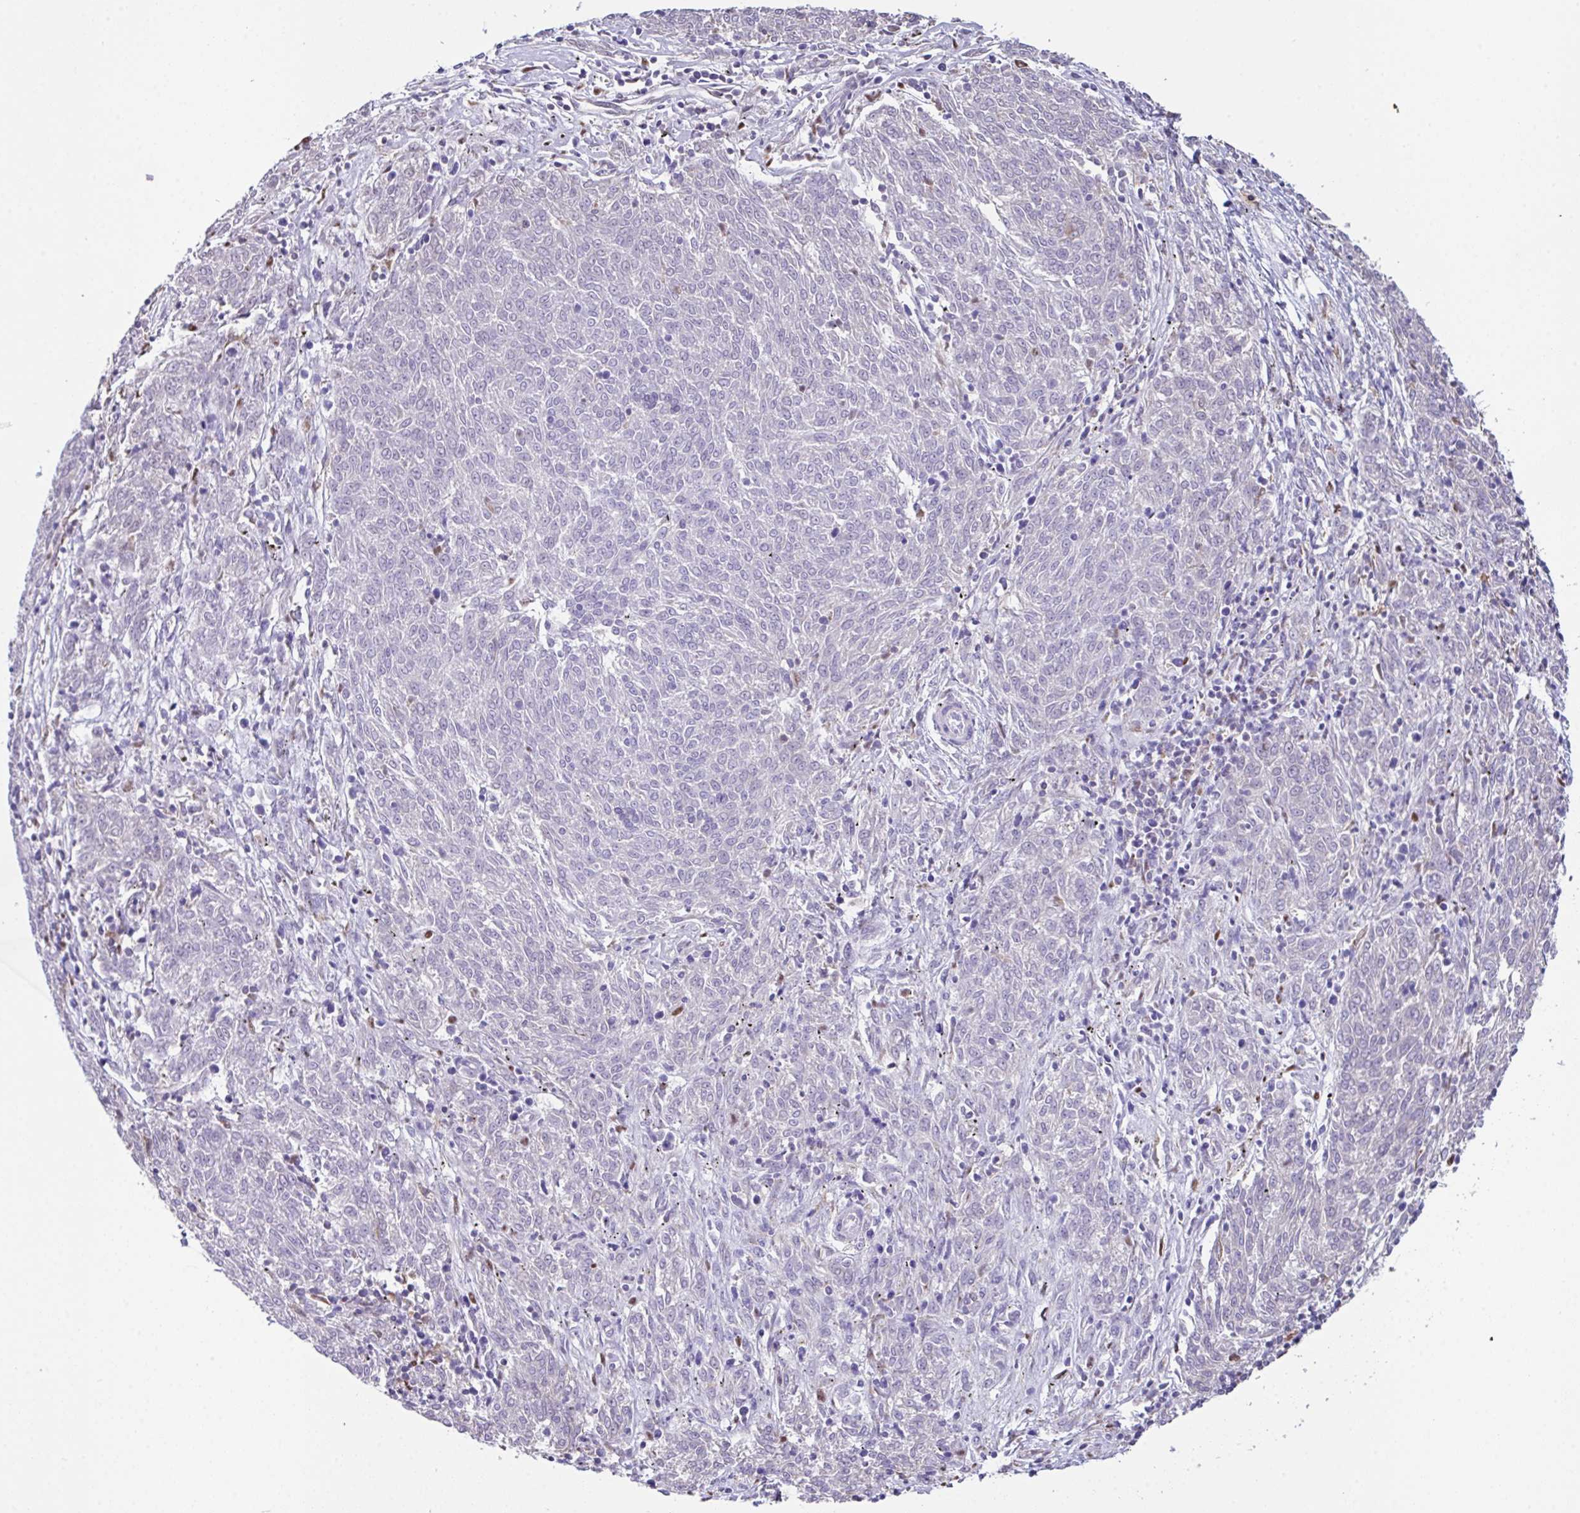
{"staining": {"intensity": "negative", "quantity": "none", "location": "none"}, "tissue": "melanoma", "cell_type": "Tumor cells", "image_type": "cancer", "snomed": [{"axis": "morphology", "description": "Malignant melanoma, NOS"}, {"axis": "topography", "description": "Skin"}], "caption": "Melanoma was stained to show a protein in brown. There is no significant positivity in tumor cells.", "gene": "BTBD10", "patient": {"sex": "female", "age": 72}}